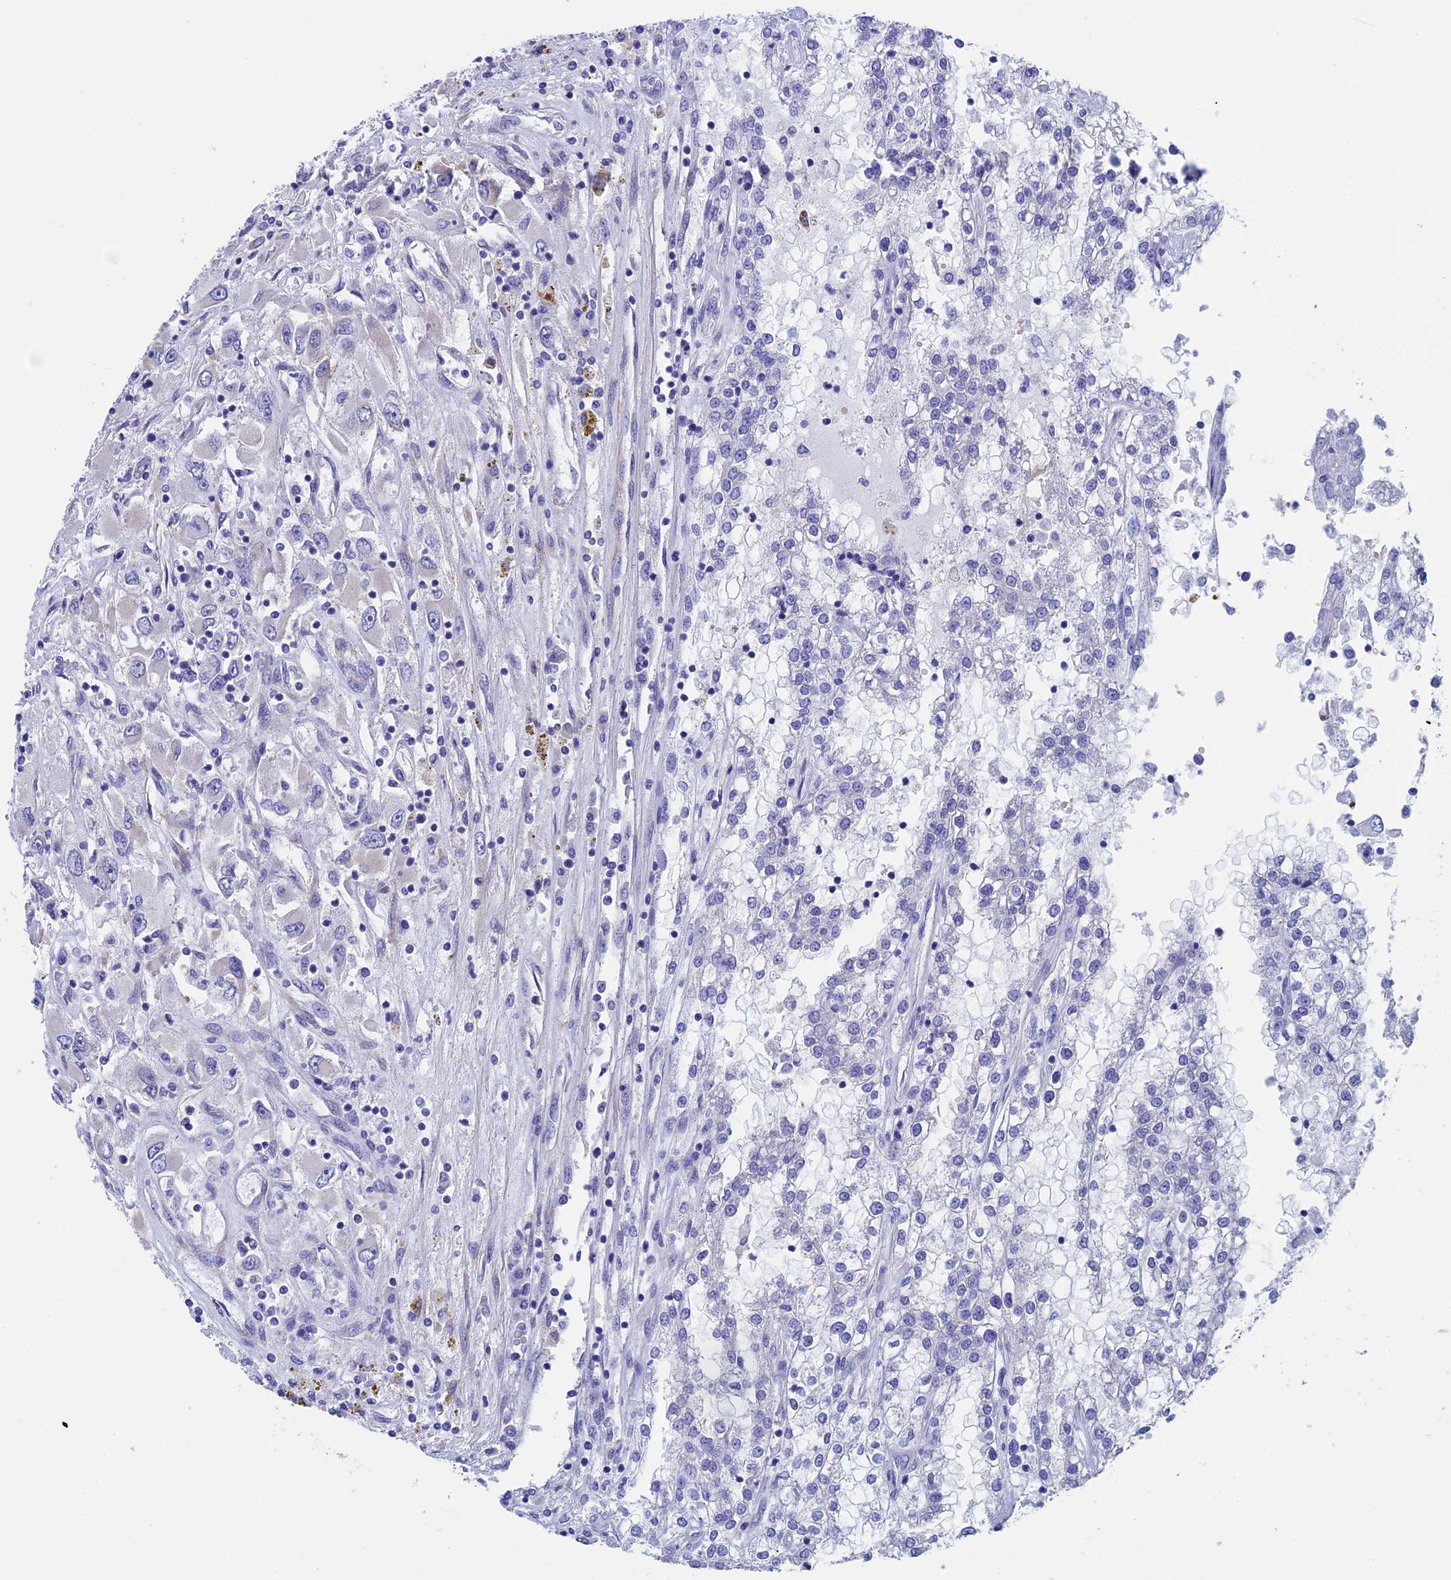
{"staining": {"intensity": "negative", "quantity": "none", "location": "none"}, "tissue": "renal cancer", "cell_type": "Tumor cells", "image_type": "cancer", "snomed": [{"axis": "morphology", "description": "Adenocarcinoma, NOS"}, {"axis": "topography", "description": "Kidney"}], "caption": "High magnification brightfield microscopy of adenocarcinoma (renal) stained with DAB (brown) and counterstained with hematoxylin (blue): tumor cells show no significant staining.", "gene": "ADH7", "patient": {"sex": "female", "age": 52}}